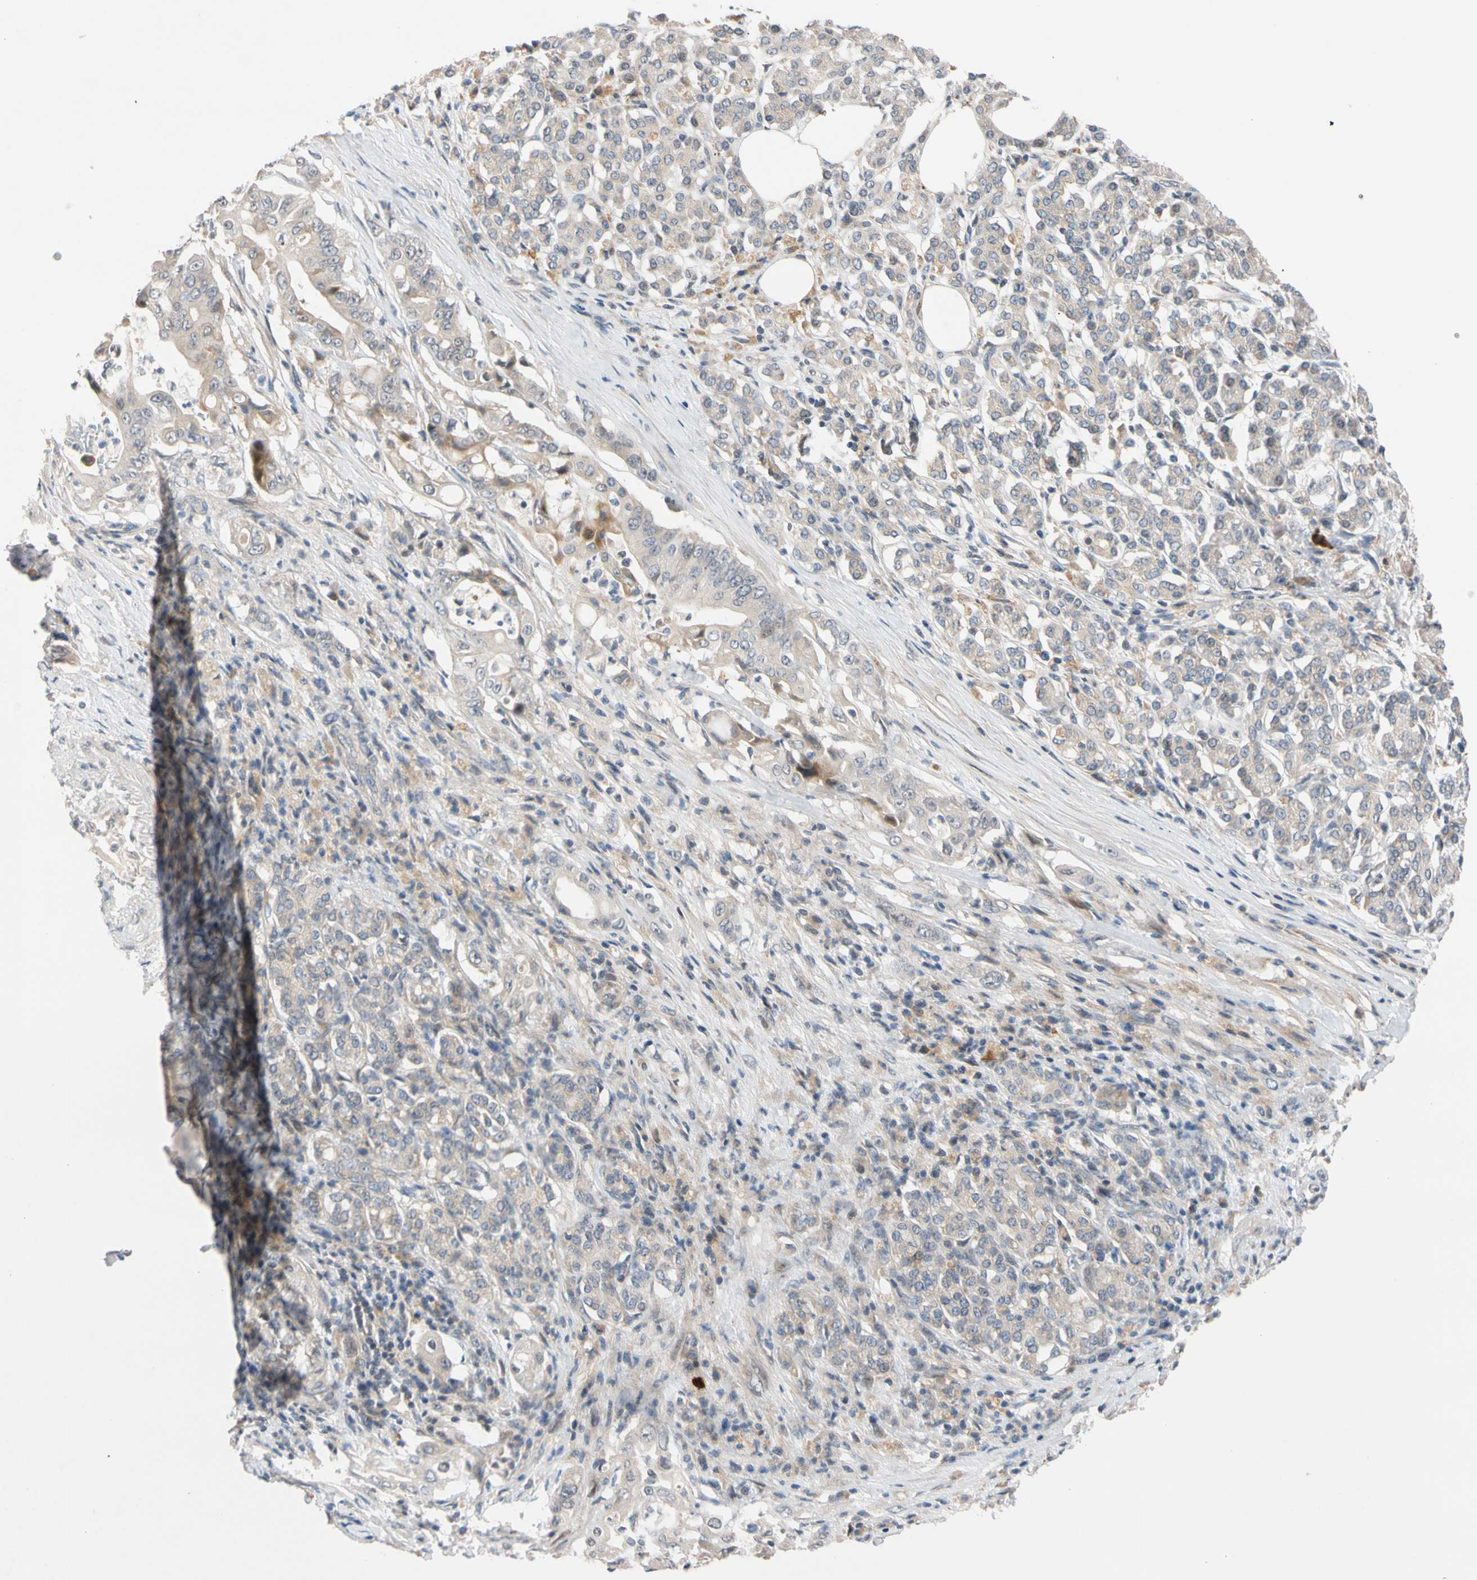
{"staining": {"intensity": "weak", "quantity": ">75%", "location": "cytoplasmic/membranous"}, "tissue": "pancreatic cancer", "cell_type": "Tumor cells", "image_type": "cancer", "snomed": [{"axis": "morphology", "description": "Normal tissue, NOS"}, {"axis": "topography", "description": "Pancreas"}], "caption": "A micrograph of pancreatic cancer stained for a protein demonstrates weak cytoplasmic/membranous brown staining in tumor cells. The protein is shown in brown color, while the nuclei are stained blue.", "gene": "CNST", "patient": {"sex": "male", "age": 42}}